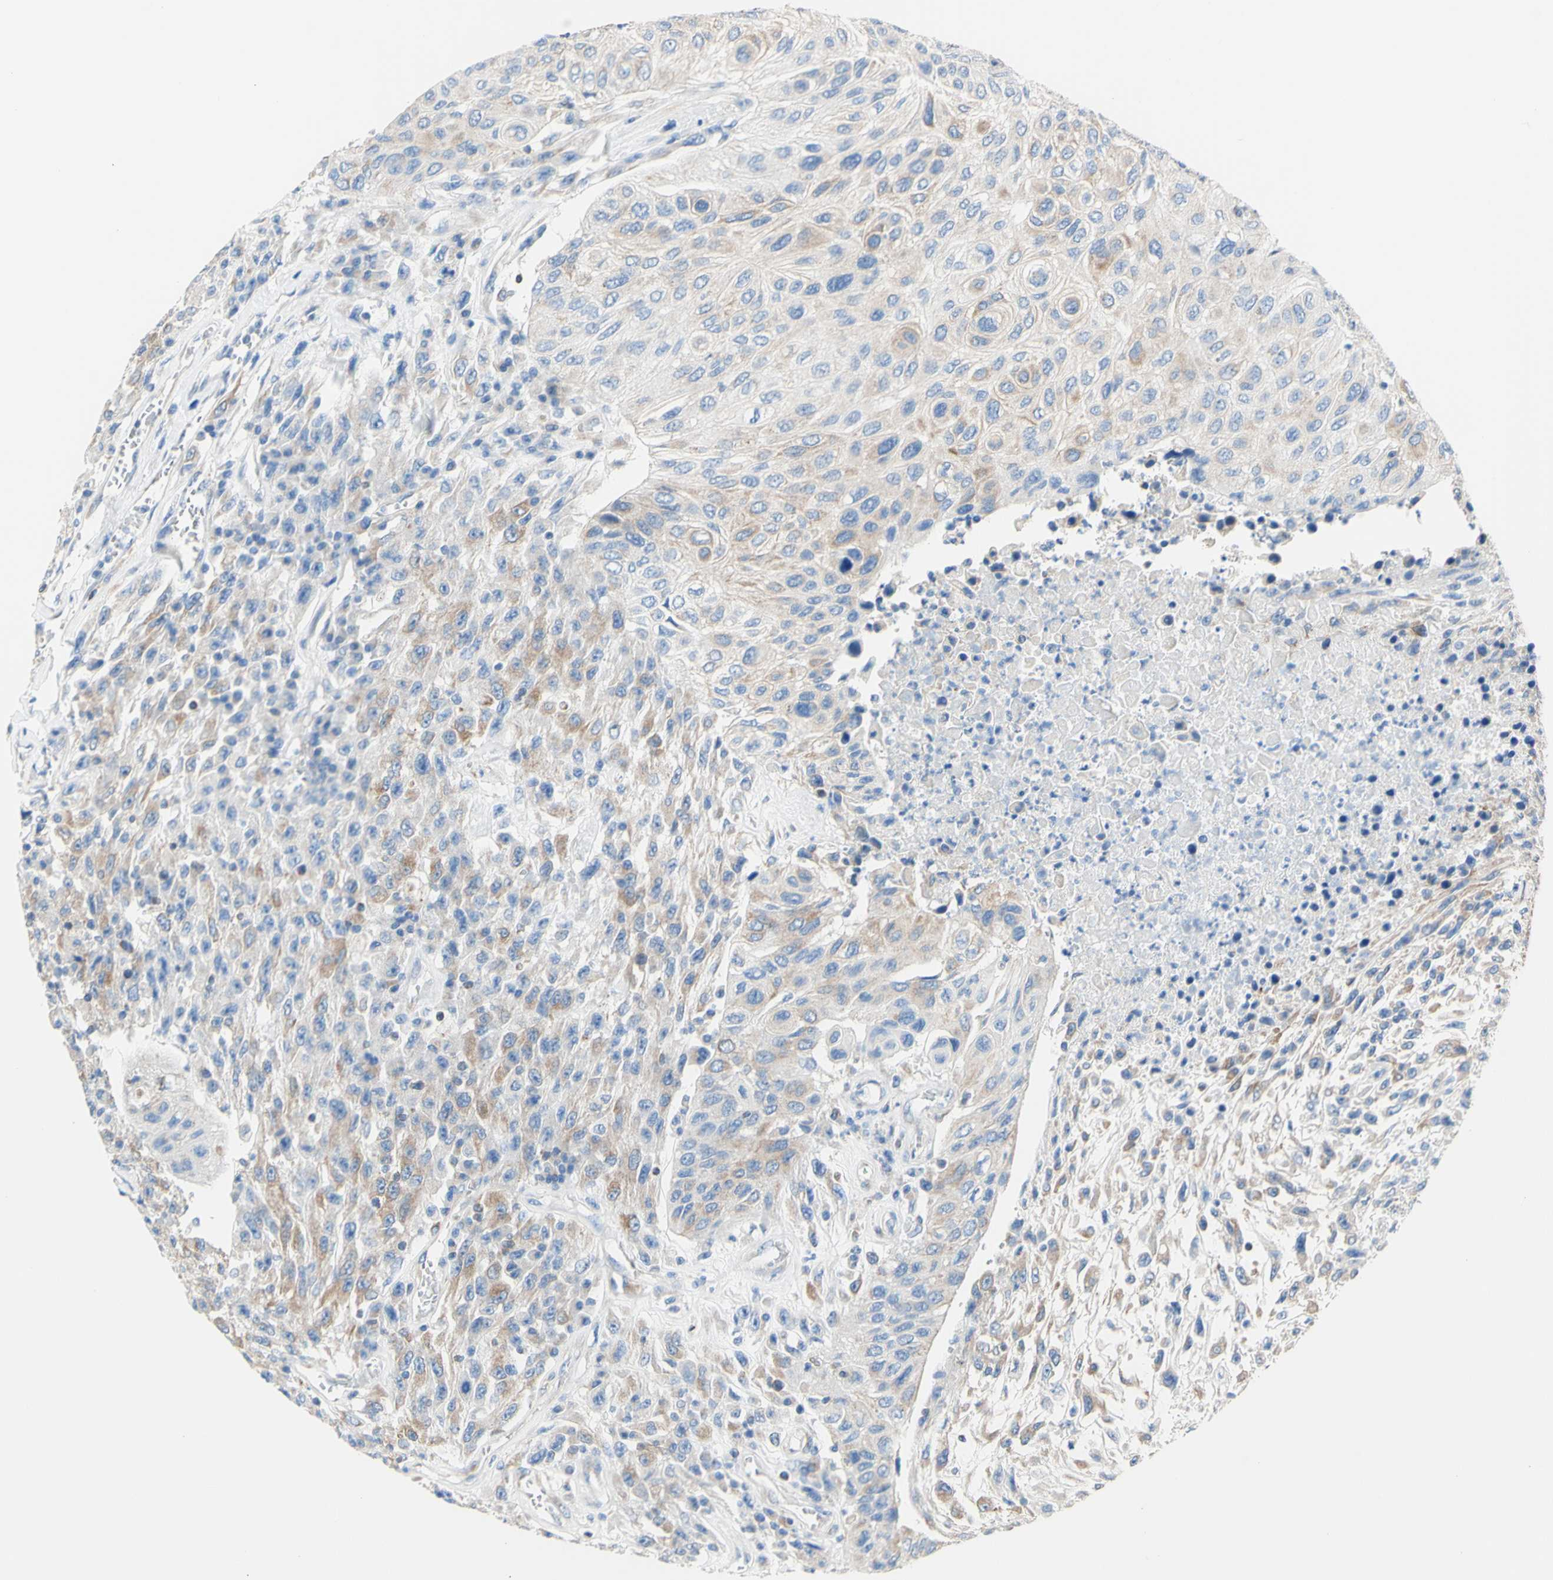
{"staining": {"intensity": "weak", "quantity": "<25%", "location": "cytoplasmic/membranous"}, "tissue": "urothelial cancer", "cell_type": "Tumor cells", "image_type": "cancer", "snomed": [{"axis": "morphology", "description": "Urothelial carcinoma, High grade"}, {"axis": "topography", "description": "Urinary bladder"}], "caption": "There is no significant positivity in tumor cells of urothelial cancer.", "gene": "RETREG2", "patient": {"sex": "male", "age": 66}}